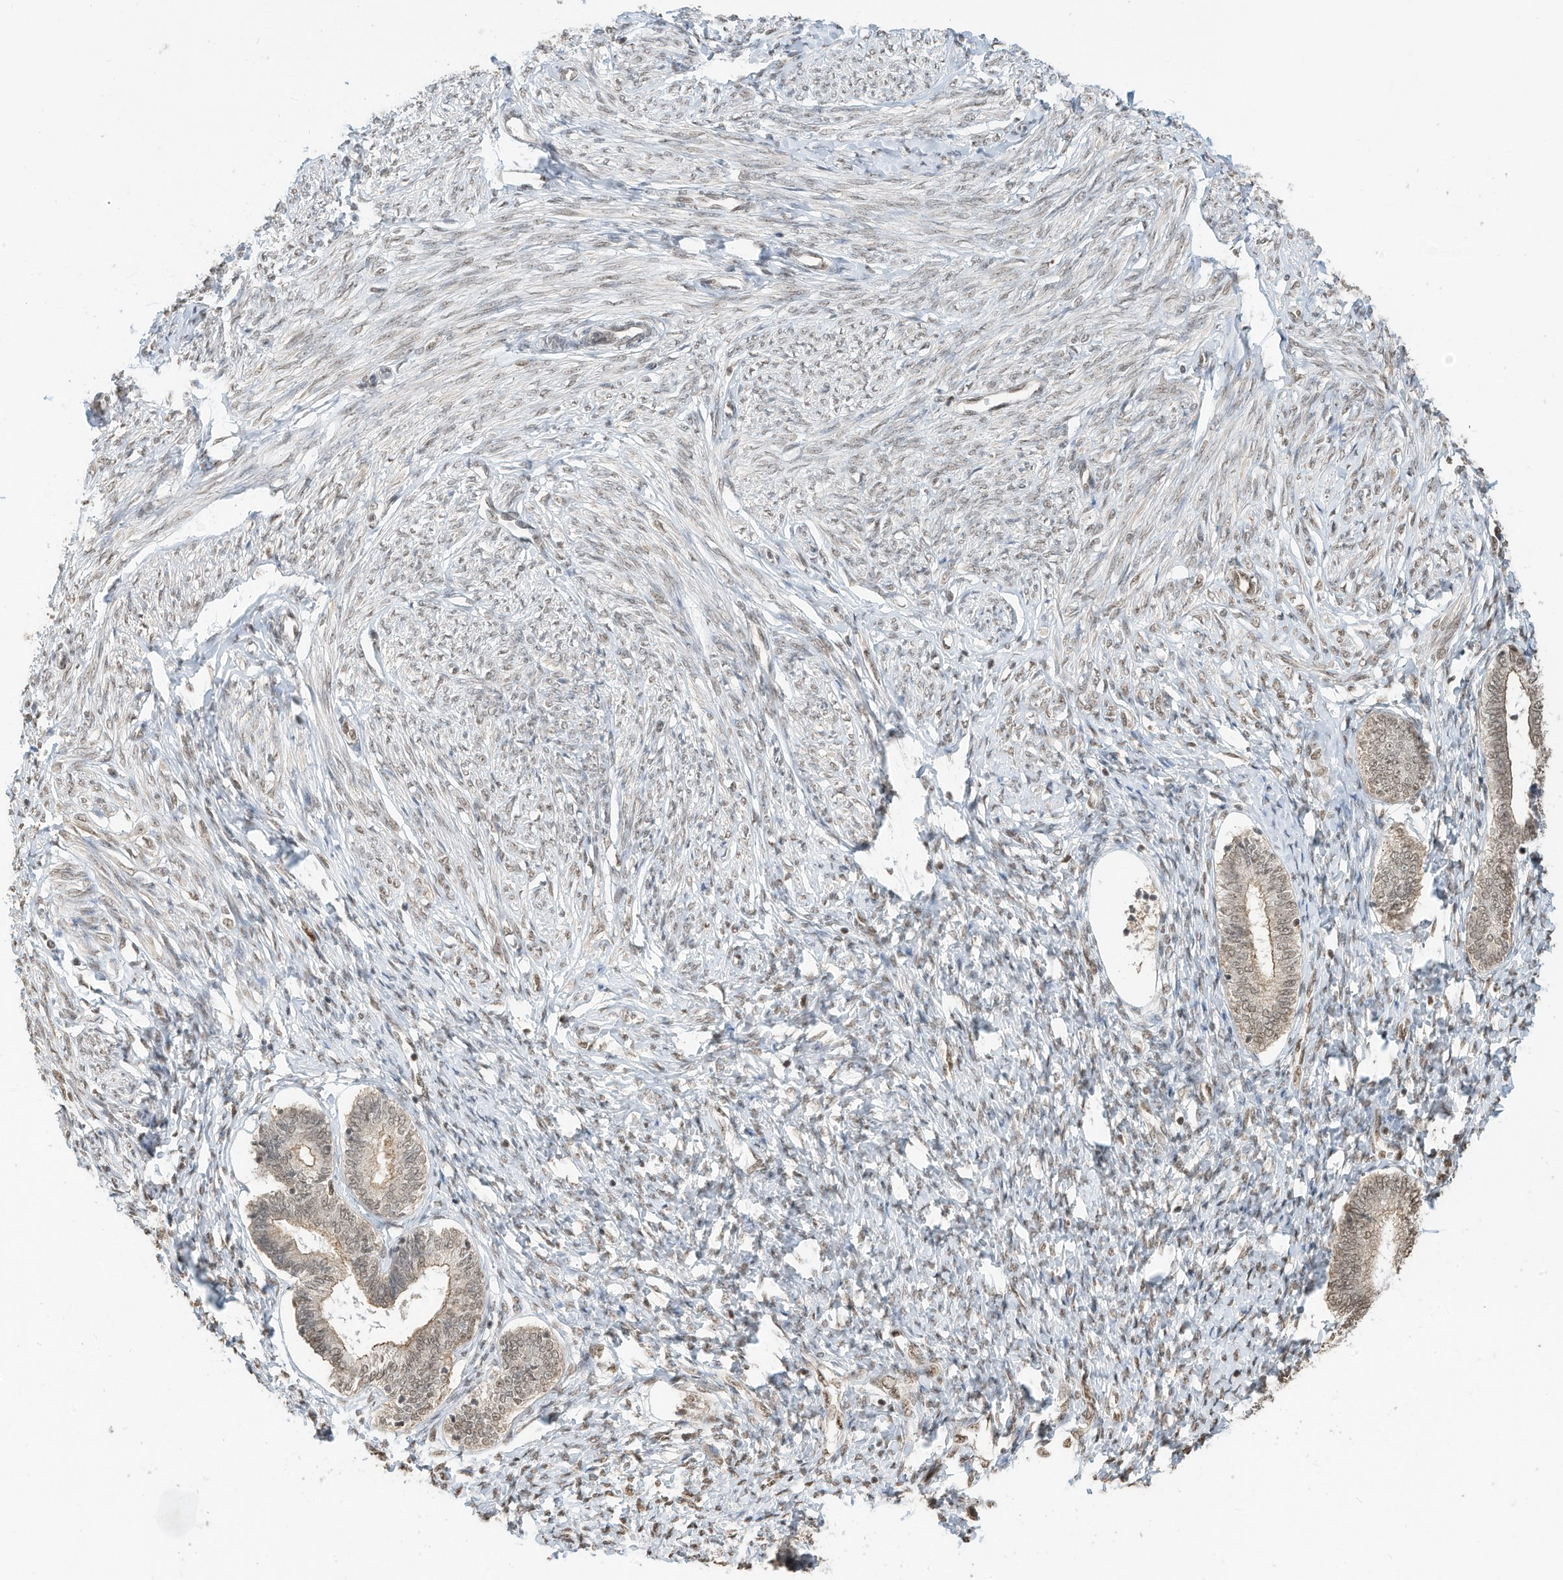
{"staining": {"intensity": "moderate", "quantity": ">75%", "location": "nuclear"}, "tissue": "endometrium", "cell_type": "Cells in endometrial stroma", "image_type": "normal", "snomed": [{"axis": "morphology", "description": "Normal tissue, NOS"}, {"axis": "topography", "description": "Endometrium"}], "caption": "Brown immunohistochemical staining in benign human endometrium demonstrates moderate nuclear positivity in approximately >75% of cells in endometrial stroma.", "gene": "ZNF195", "patient": {"sex": "female", "age": 72}}